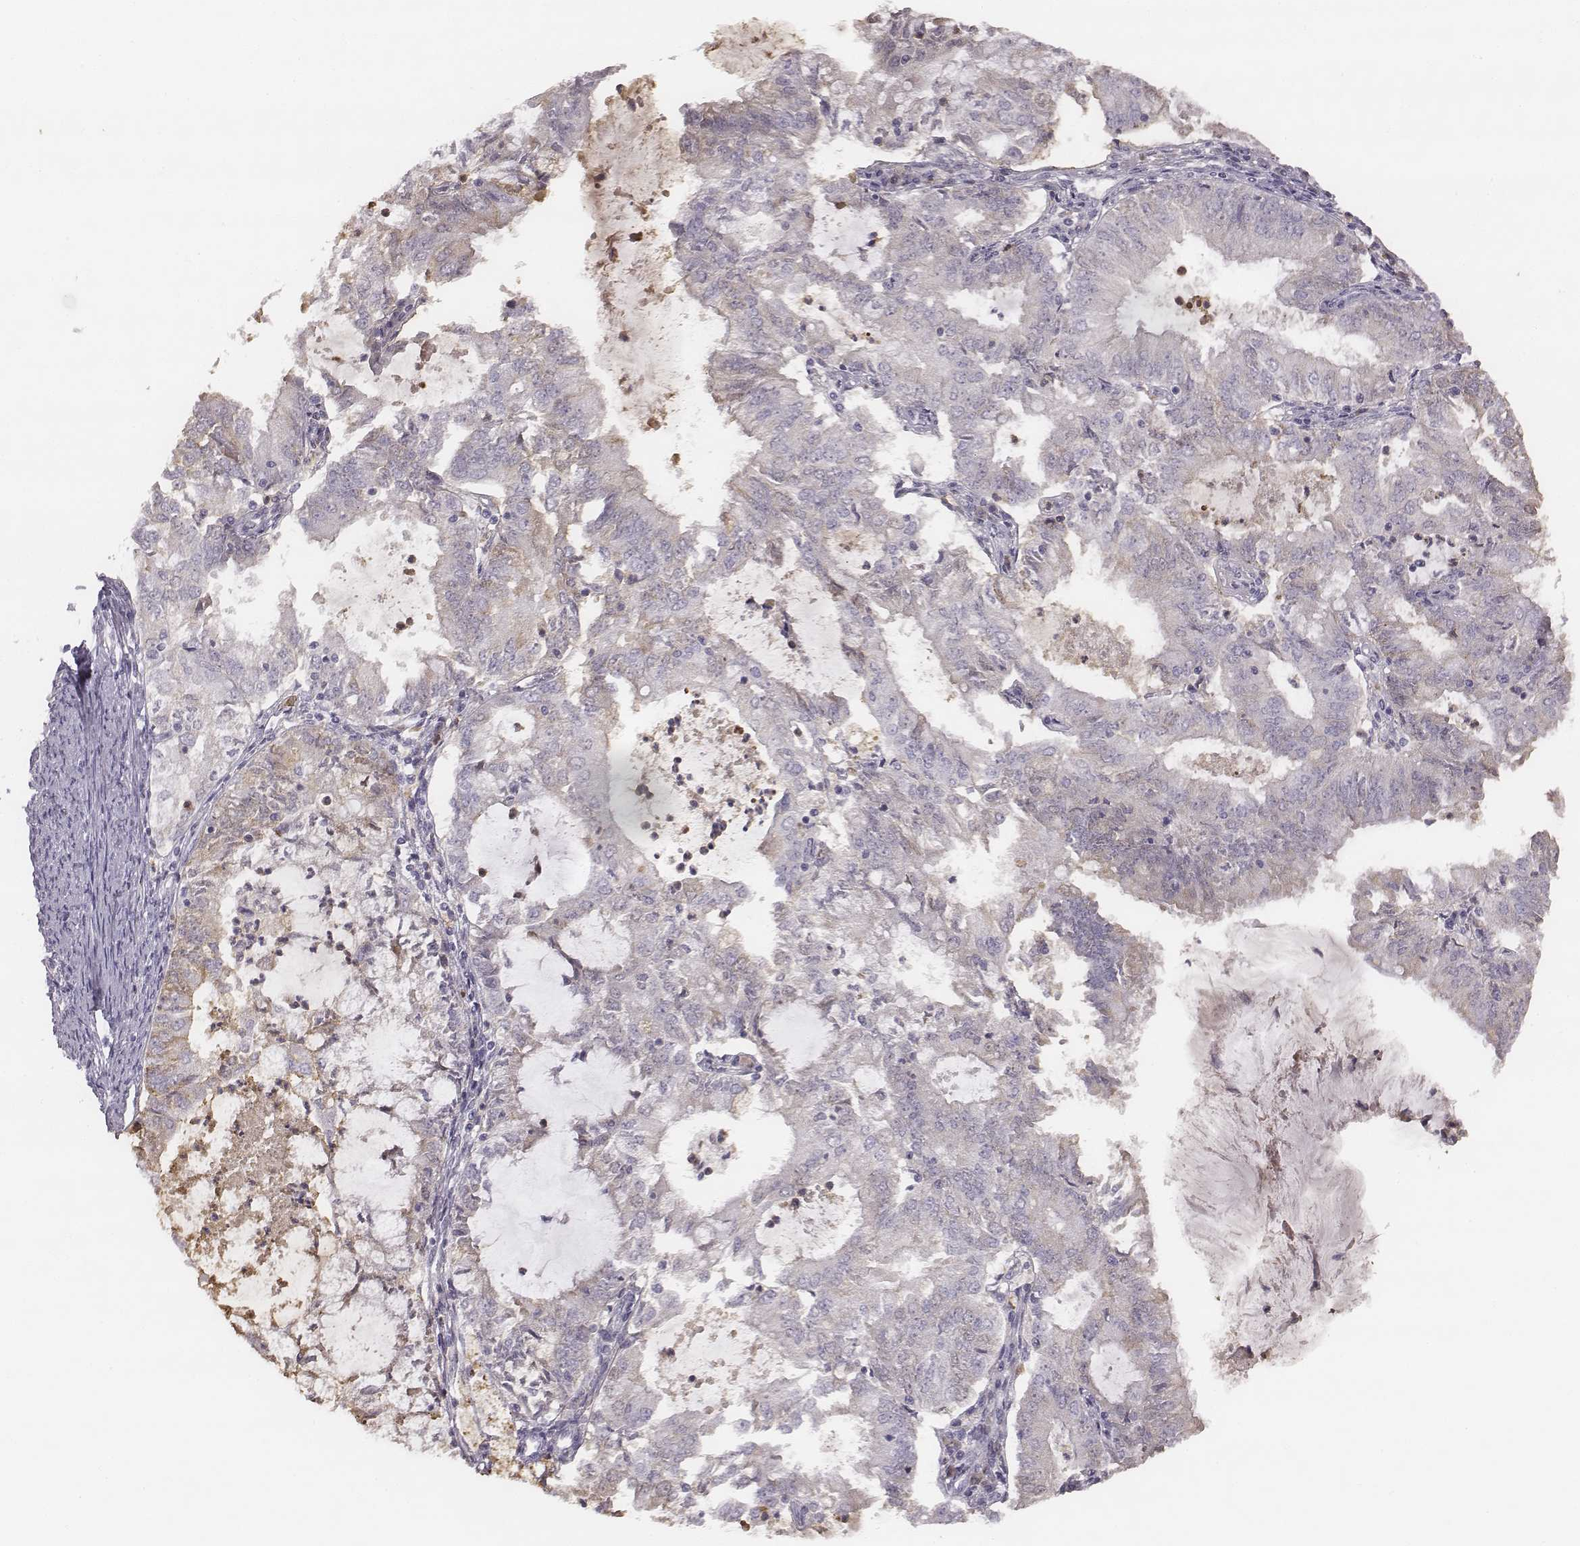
{"staining": {"intensity": "negative", "quantity": "none", "location": "none"}, "tissue": "endometrial cancer", "cell_type": "Tumor cells", "image_type": "cancer", "snomed": [{"axis": "morphology", "description": "Adenocarcinoma, NOS"}, {"axis": "topography", "description": "Endometrium"}], "caption": "A photomicrograph of adenocarcinoma (endometrial) stained for a protein displays no brown staining in tumor cells.", "gene": "KCNJ12", "patient": {"sex": "female", "age": 57}}